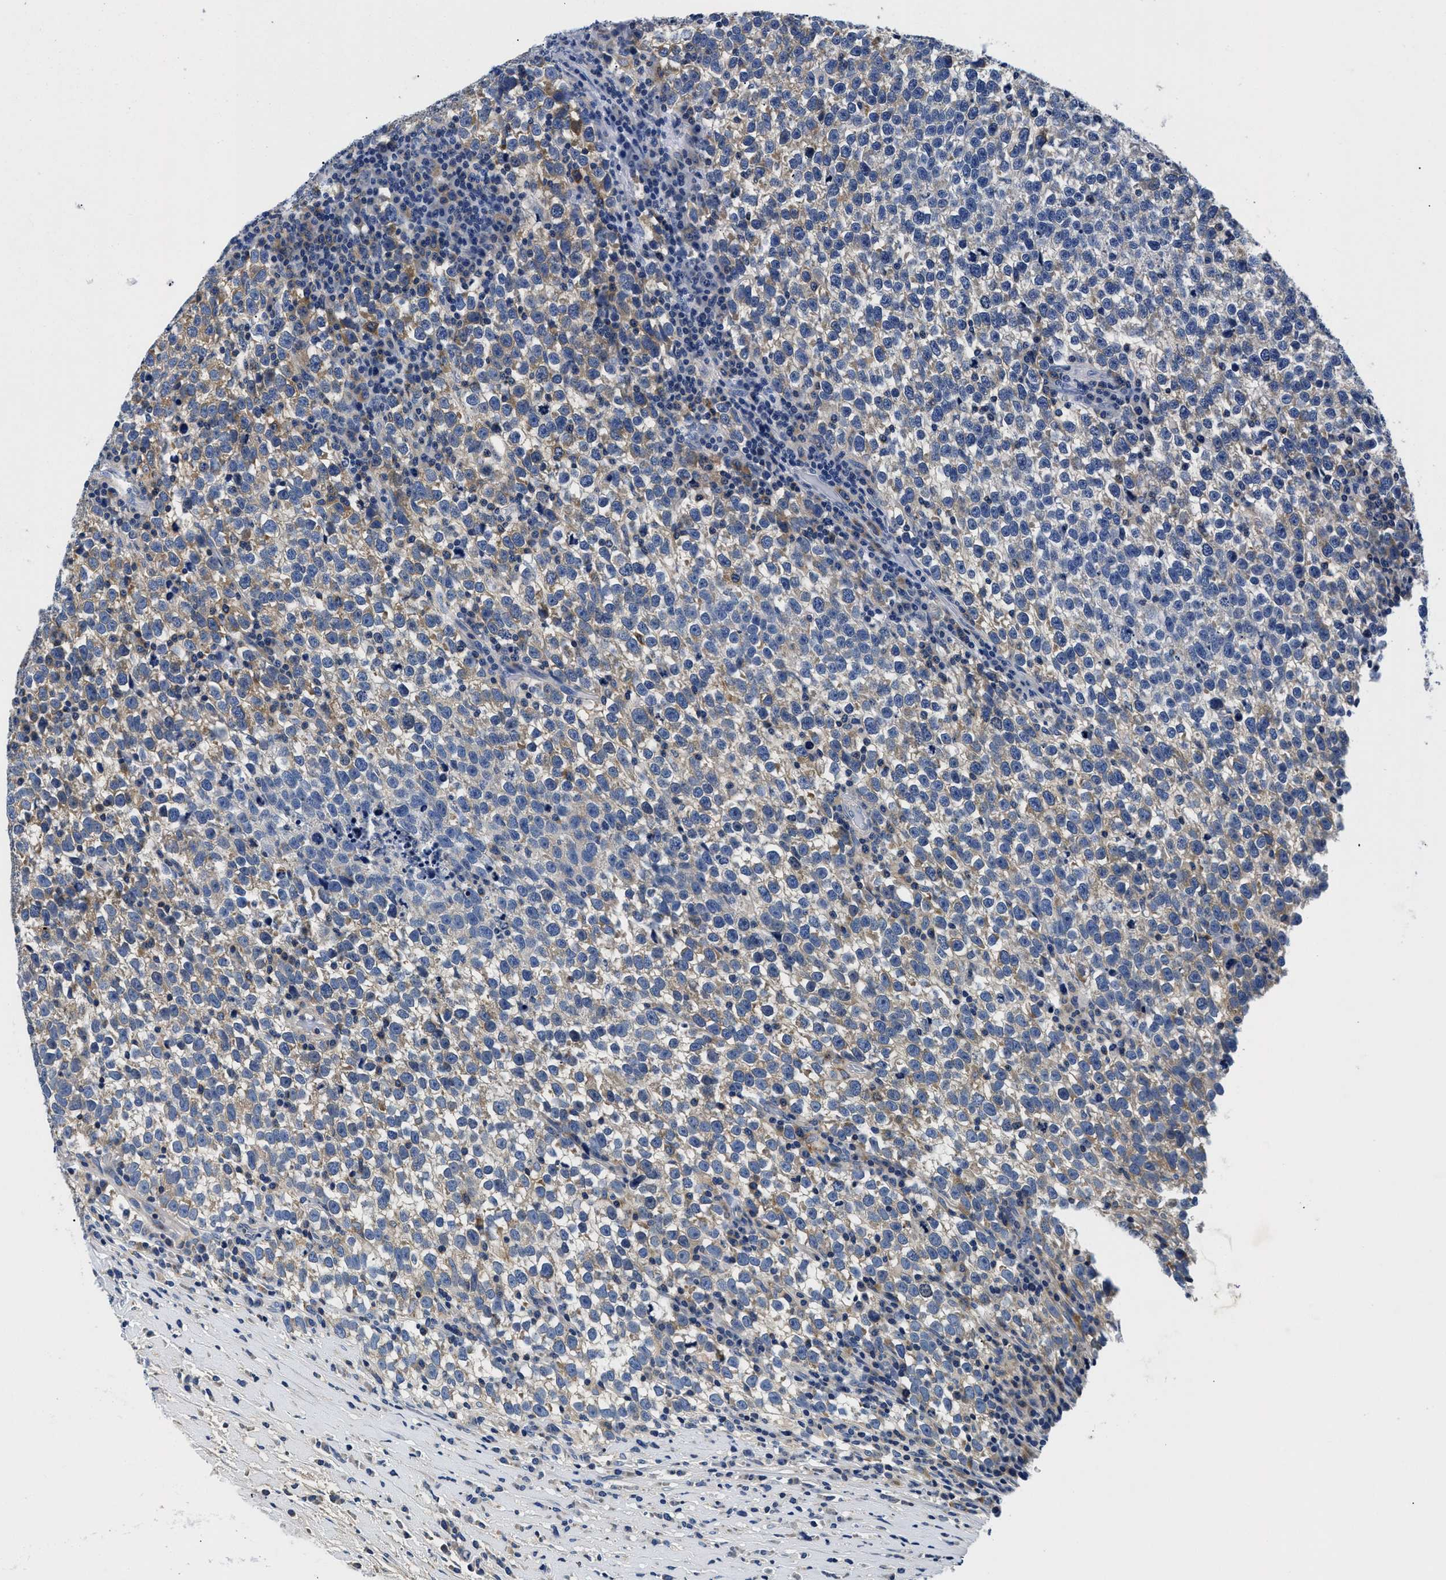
{"staining": {"intensity": "weak", "quantity": "<25%", "location": "cytoplasmic/membranous"}, "tissue": "testis cancer", "cell_type": "Tumor cells", "image_type": "cancer", "snomed": [{"axis": "morphology", "description": "Normal tissue, NOS"}, {"axis": "morphology", "description": "Seminoma, NOS"}, {"axis": "topography", "description": "Testis"}], "caption": "High magnification brightfield microscopy of testis cancer stained with DAB (brown) and counterstained with hematoxylin (blue): tumor cells show no significant expression. (DAB IHC visualized using brightfield microscopy, high magnification).", "gene": "MEA1", "patient": {"sex": "male", "age": 43}}